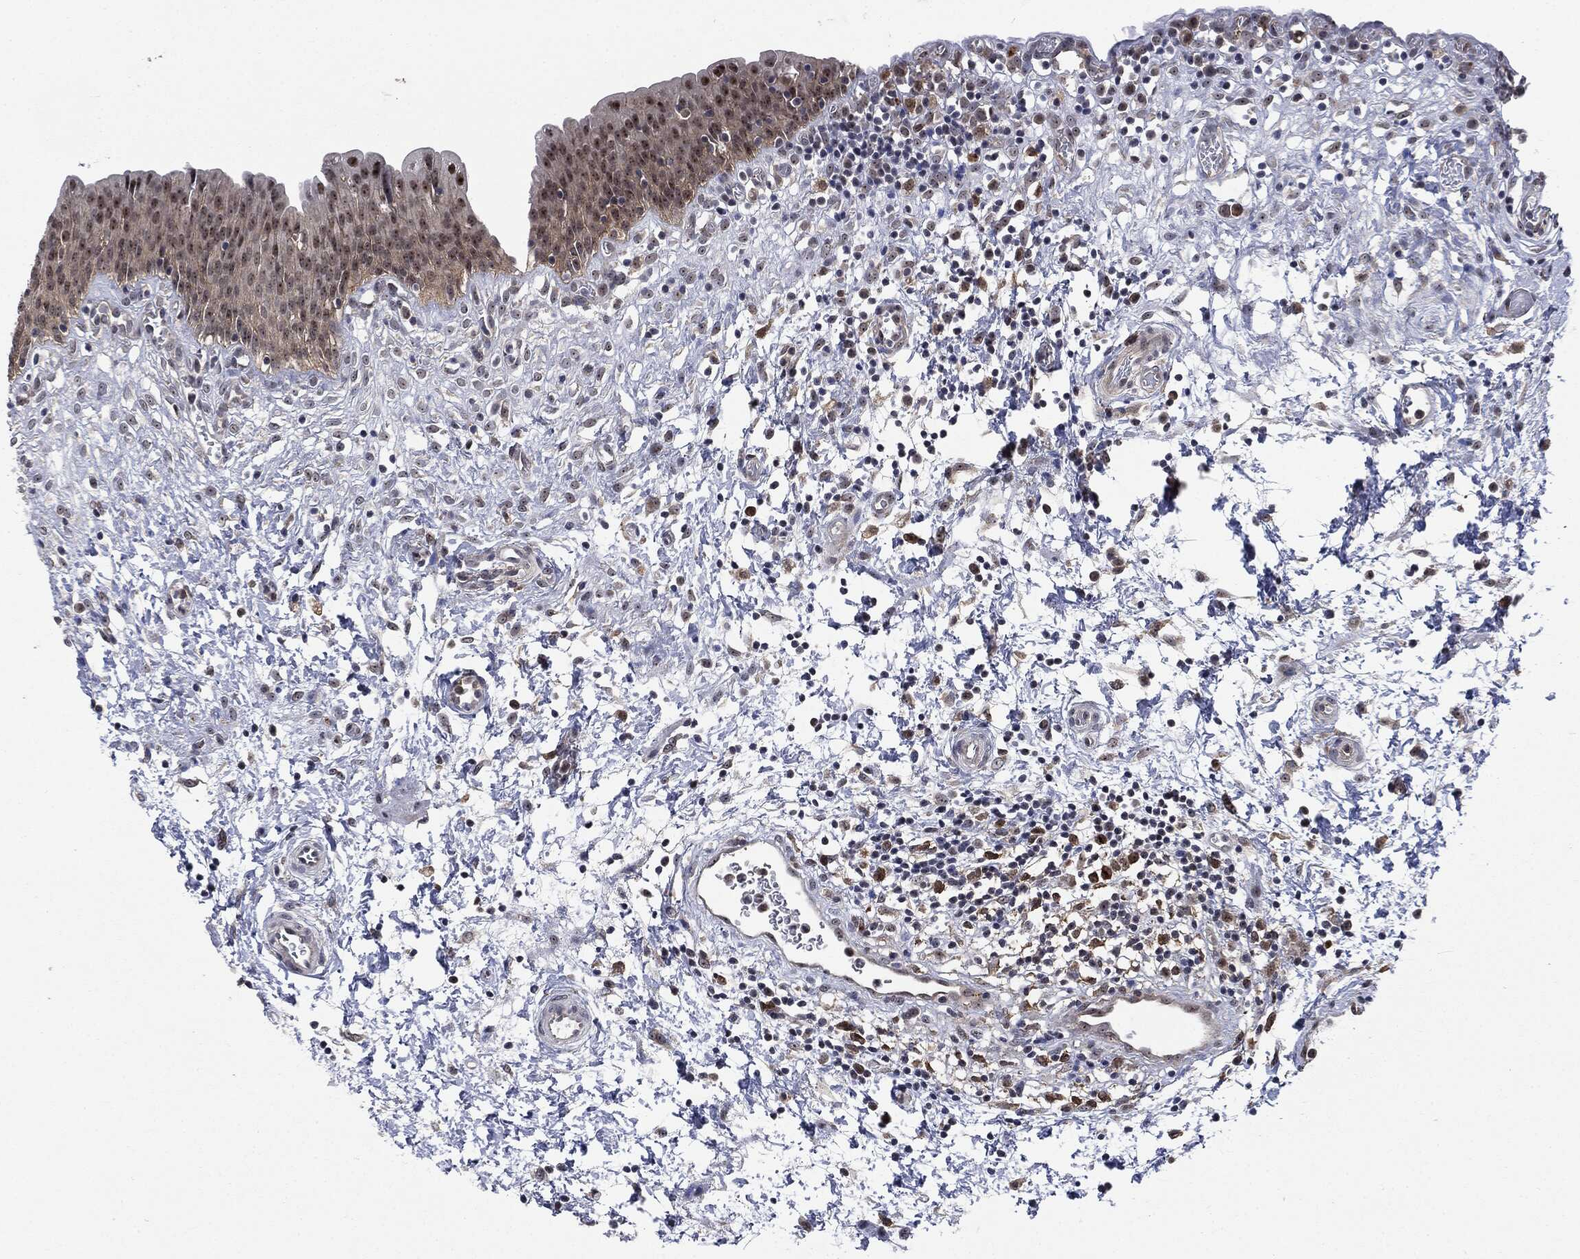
{"staining": {"intensity": "moderate", "quantity": "<25%", "location": "cytoplasmic/membranous,nuclear"}, "tissue": "urinary bladder", "cell_type": "Urothelial cells", "image_type": "normal", "snomed": [{"axis": "morphology", "description": "Normal tissue, NOS"}, {"axis": "topography", "description": "Urinary bladder"}], "caption": "Immunohistochemistry (IHC) histopathology image of unremarkable urinary bladder: human urinary bladder stained using IHC demonstrates low levels of moderate protein expression localized specifically in the cytoplasmic/membranous,nuclear of urothelial cells, appearing as a cytoplasmic/membranous,nuclear brown color.", "gene": "TRMT1L", "patient": {"sex": "male", "age": 37}}